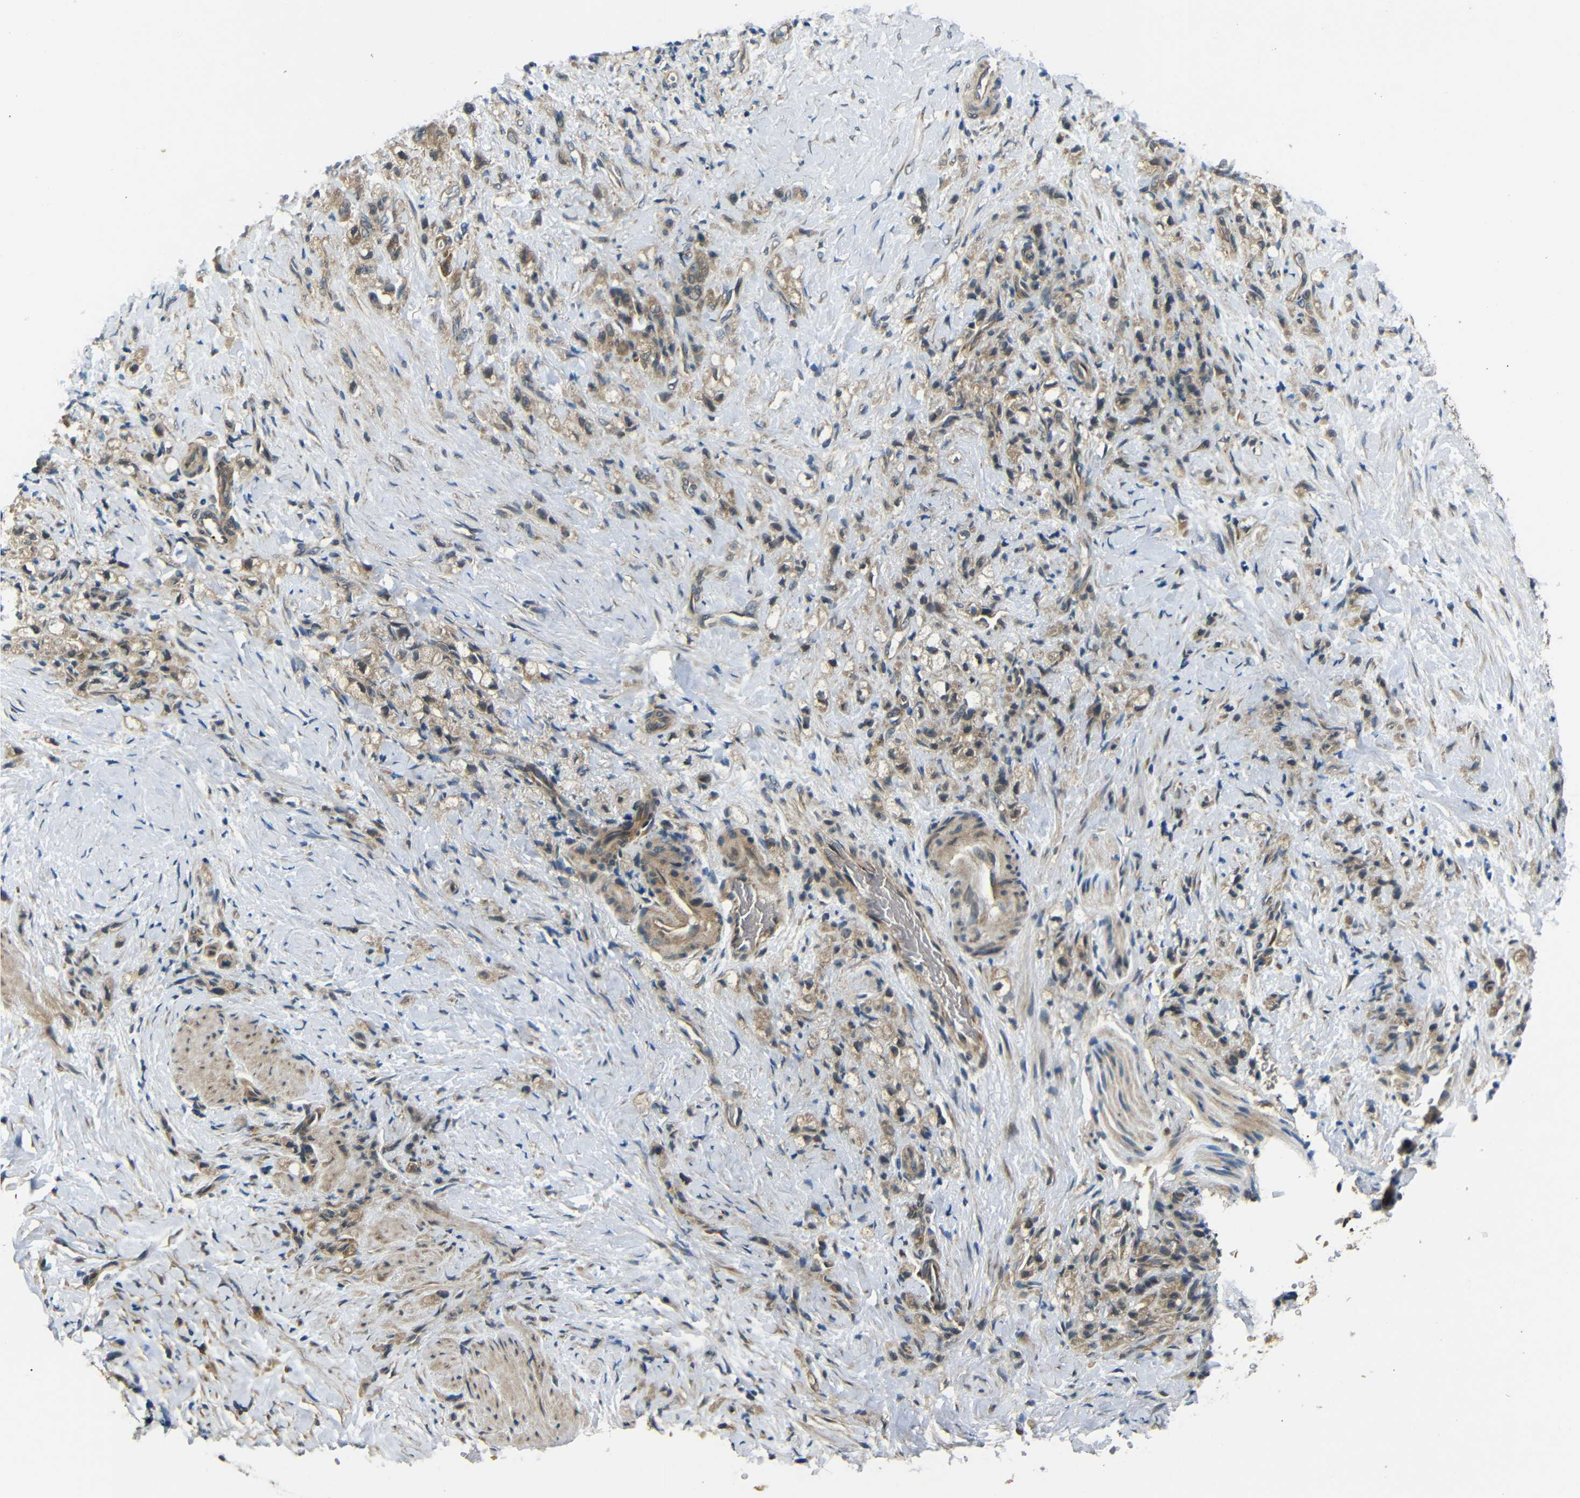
{"staining": {"intensity": "moderate", "quantity": ">75%", "location": "cytoplasmic/membranous"}, "tissue": "stomach cancer", "cell_type": "Tumor cells", "image_type": "cancer", "snomed": [{"axis": "morphology", "description": "Adenocarcinoma, NOS"}, {"axis": "topography", "description": "Stomach"}], "caption": "Stomach cancer stained with DAB (3,3'-diaminobenzidine) IHC demonstrates medium levels of moderate cytoplasmic/membranous positivity in about >75% of tumor cells. The staining is performed using DAB brown chromogen to label protein expression. The nuclei are counter-stained blue using hematoxylin.", "gene": "EPHB2", "patient": {"sex": "male", "age": 82}}